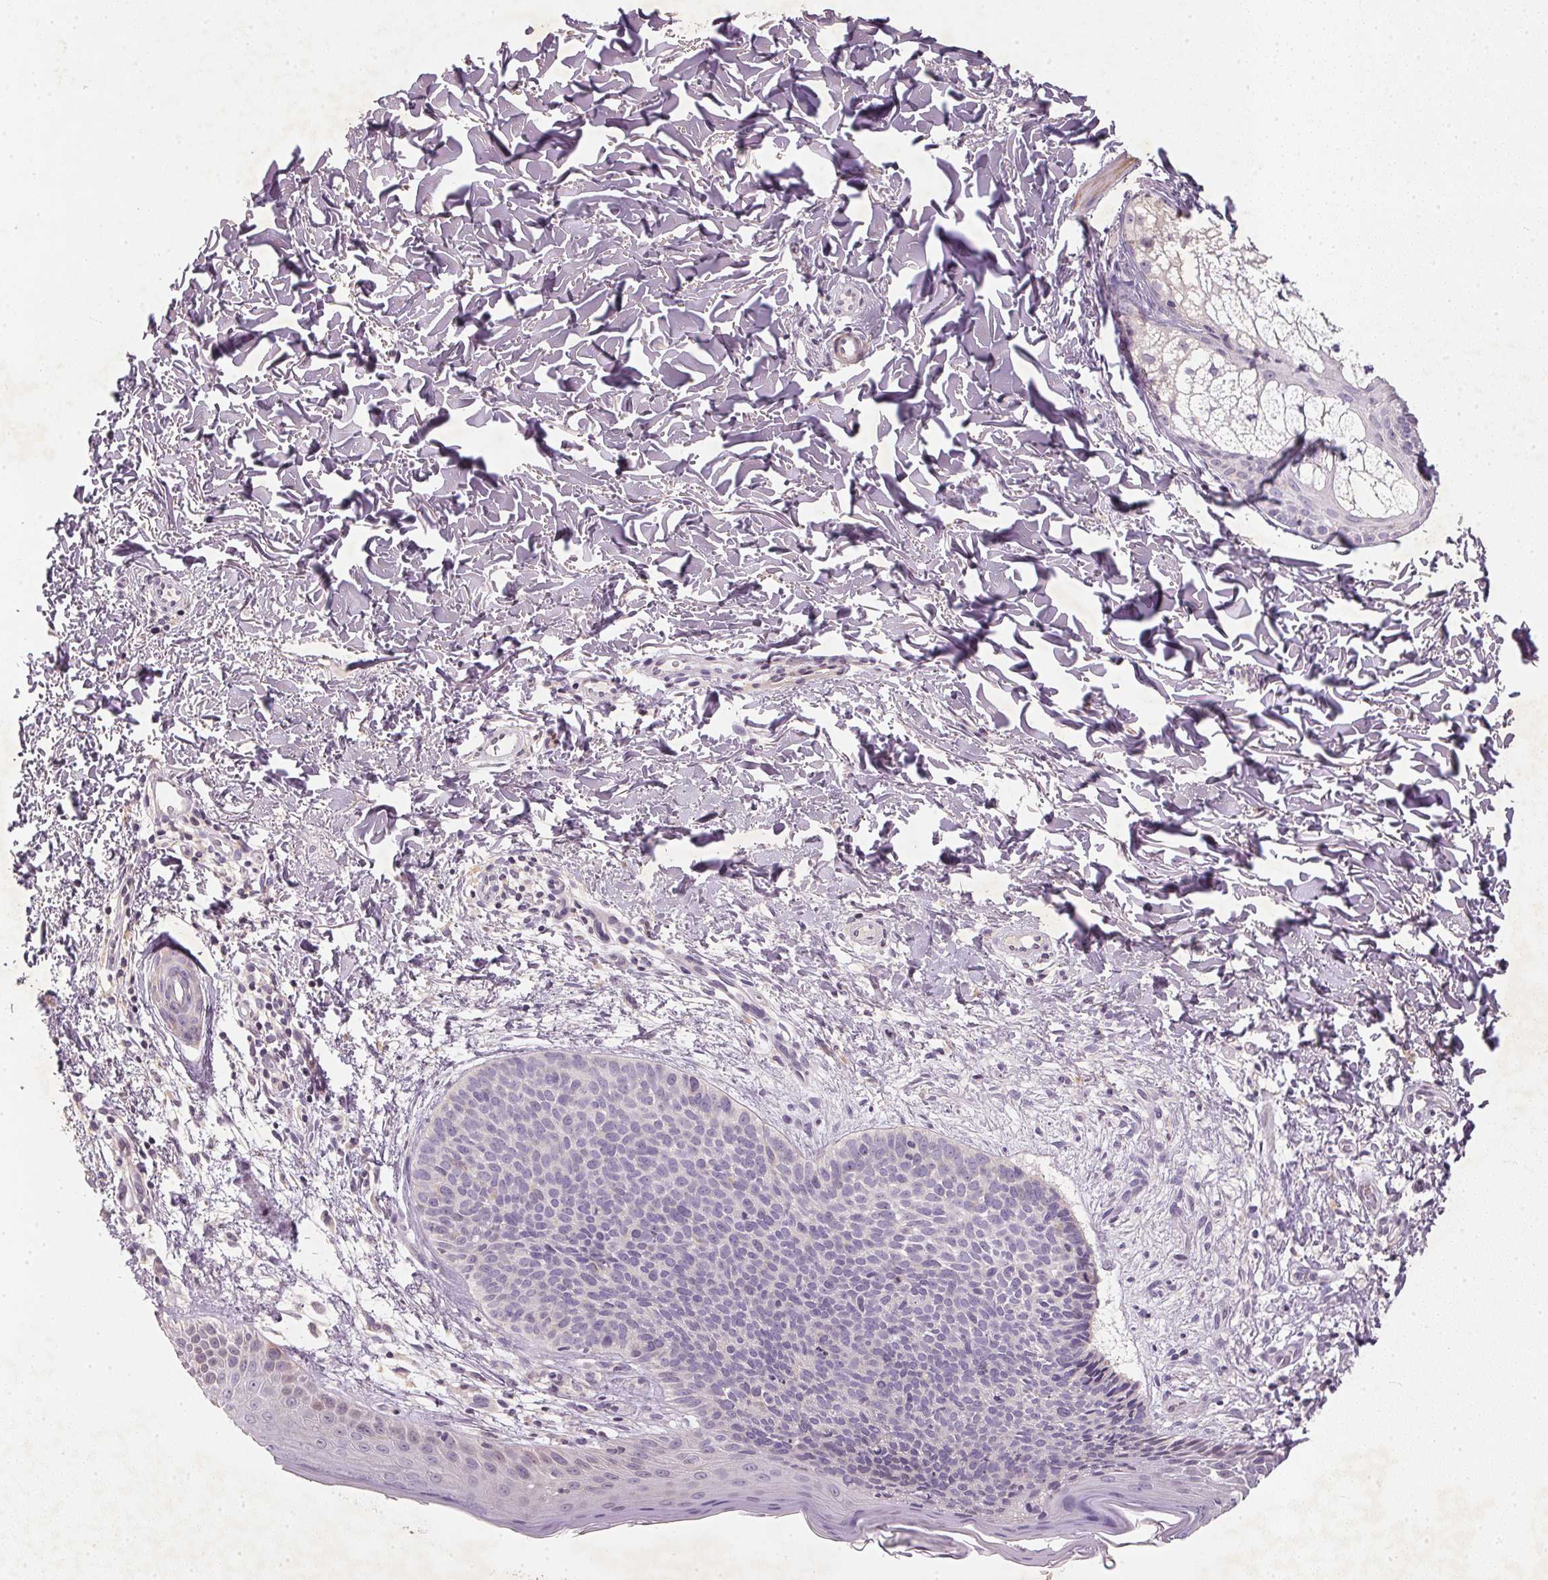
{"staining": {"intensity": "negative", "quantity": "none", "location": "none"}, "tissue": "skin cancer", "cell_type": "Tumor cells", "image_type": "cancer", "snomed": [{"axis": "morphology", "description": "Basal cell carcinoma"}, {"axis": "topography", "description": "Skin"}], "caption": "High magnification brightfield microscopy of basal cell carcinoma (skin) stained with DAB (brown) and counterstained with hematoxylin (blue): tumor cells show no significant expression.", "gene": "KCNK15", "patient": {"sex": "male", "age": 57}}